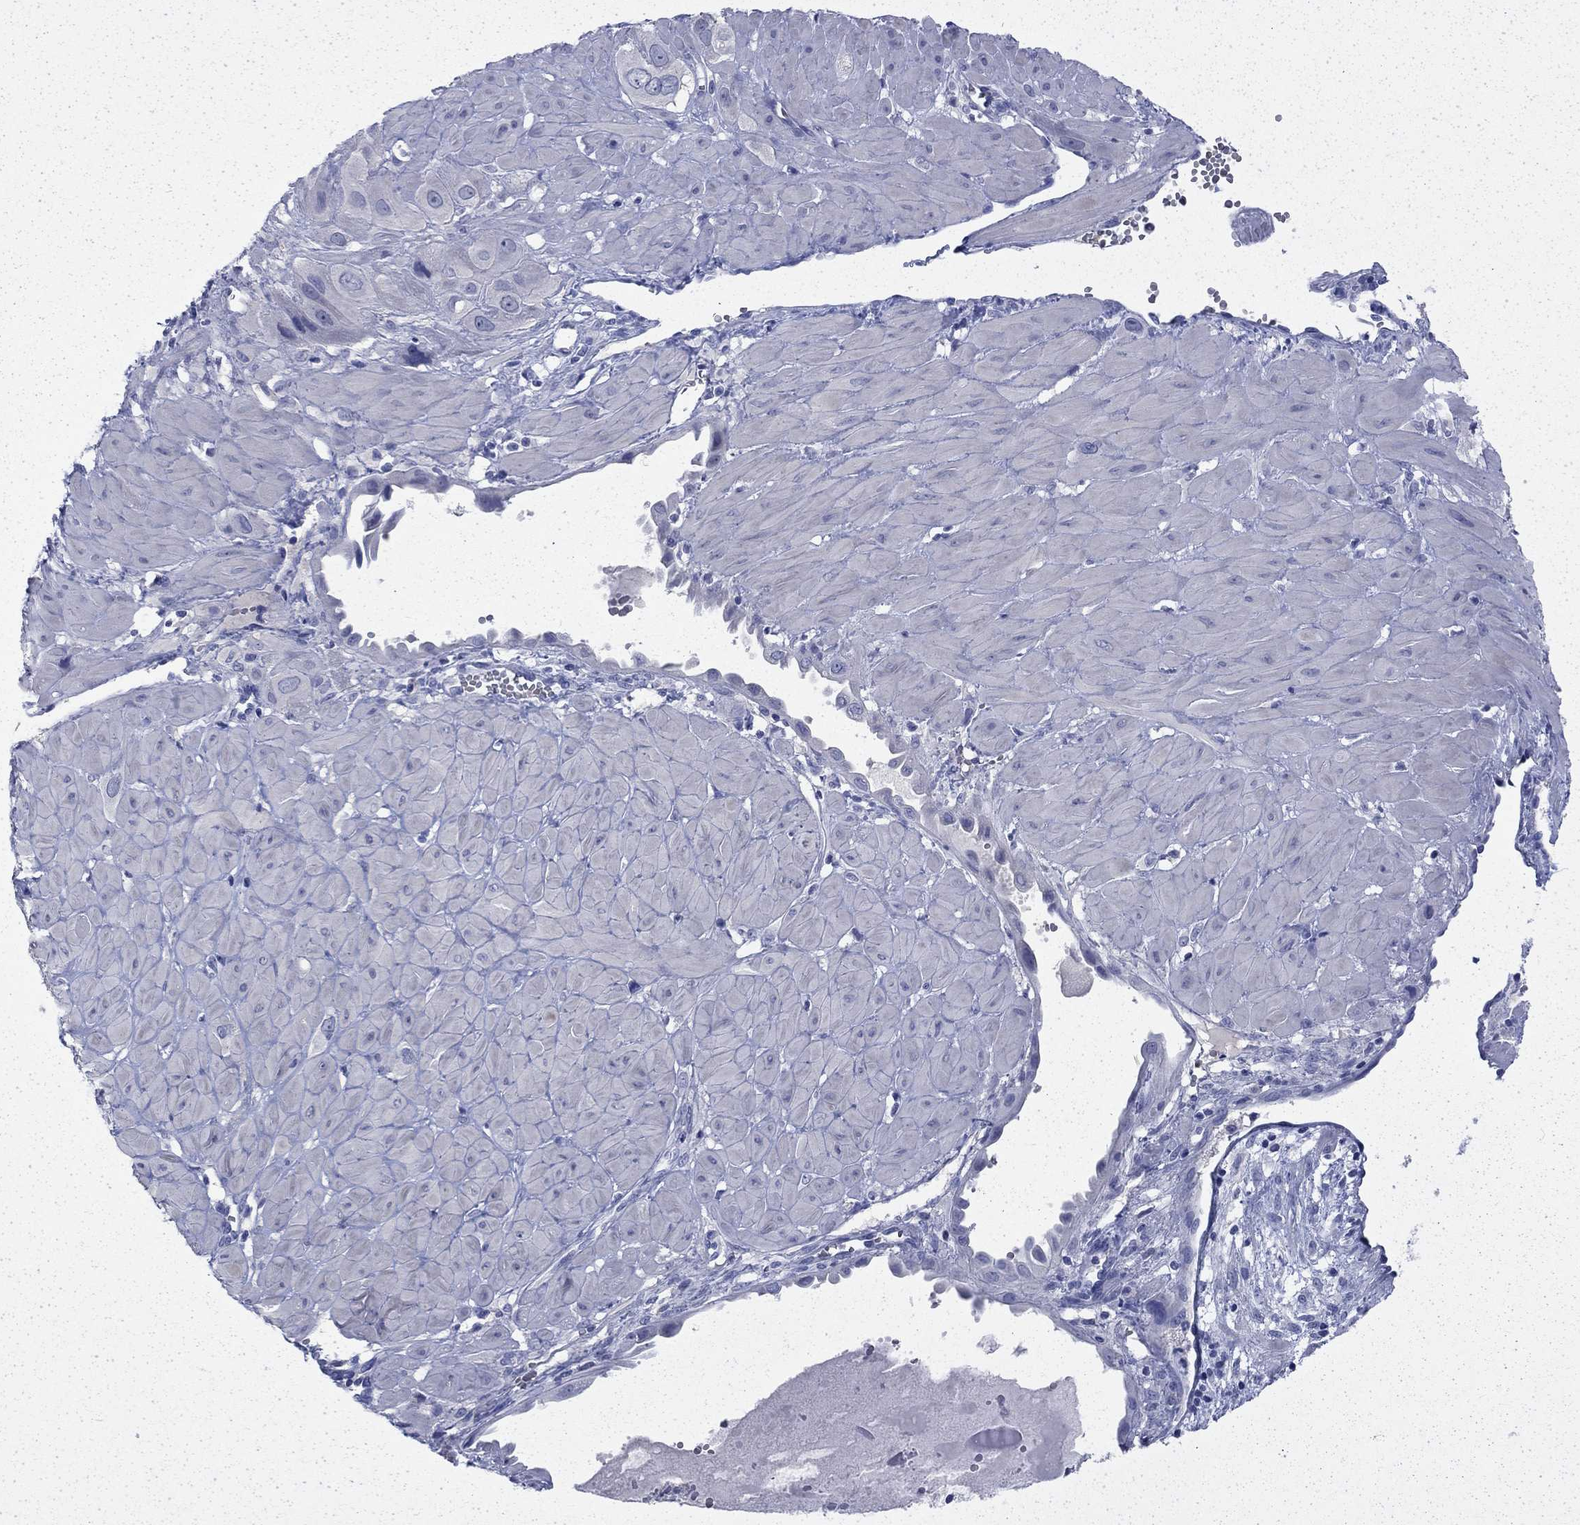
{"staining": {"intensity": "negative", "quantity": "none", "location": "none"}, "tissue": "cervical cancer", "cell_type": "Tumor cells", "image_type": "cancer", "snomed": [{"axis": "morphology", "description": "Squamous cell carcinoma, NOS"}, {"axis": "topography", "description": "Cervix"}], "caption": "Tumor cells show no significant expression in cervical cancer.", "gene": "ENPP6", "patient": {"sex": "female", "age": 34}}